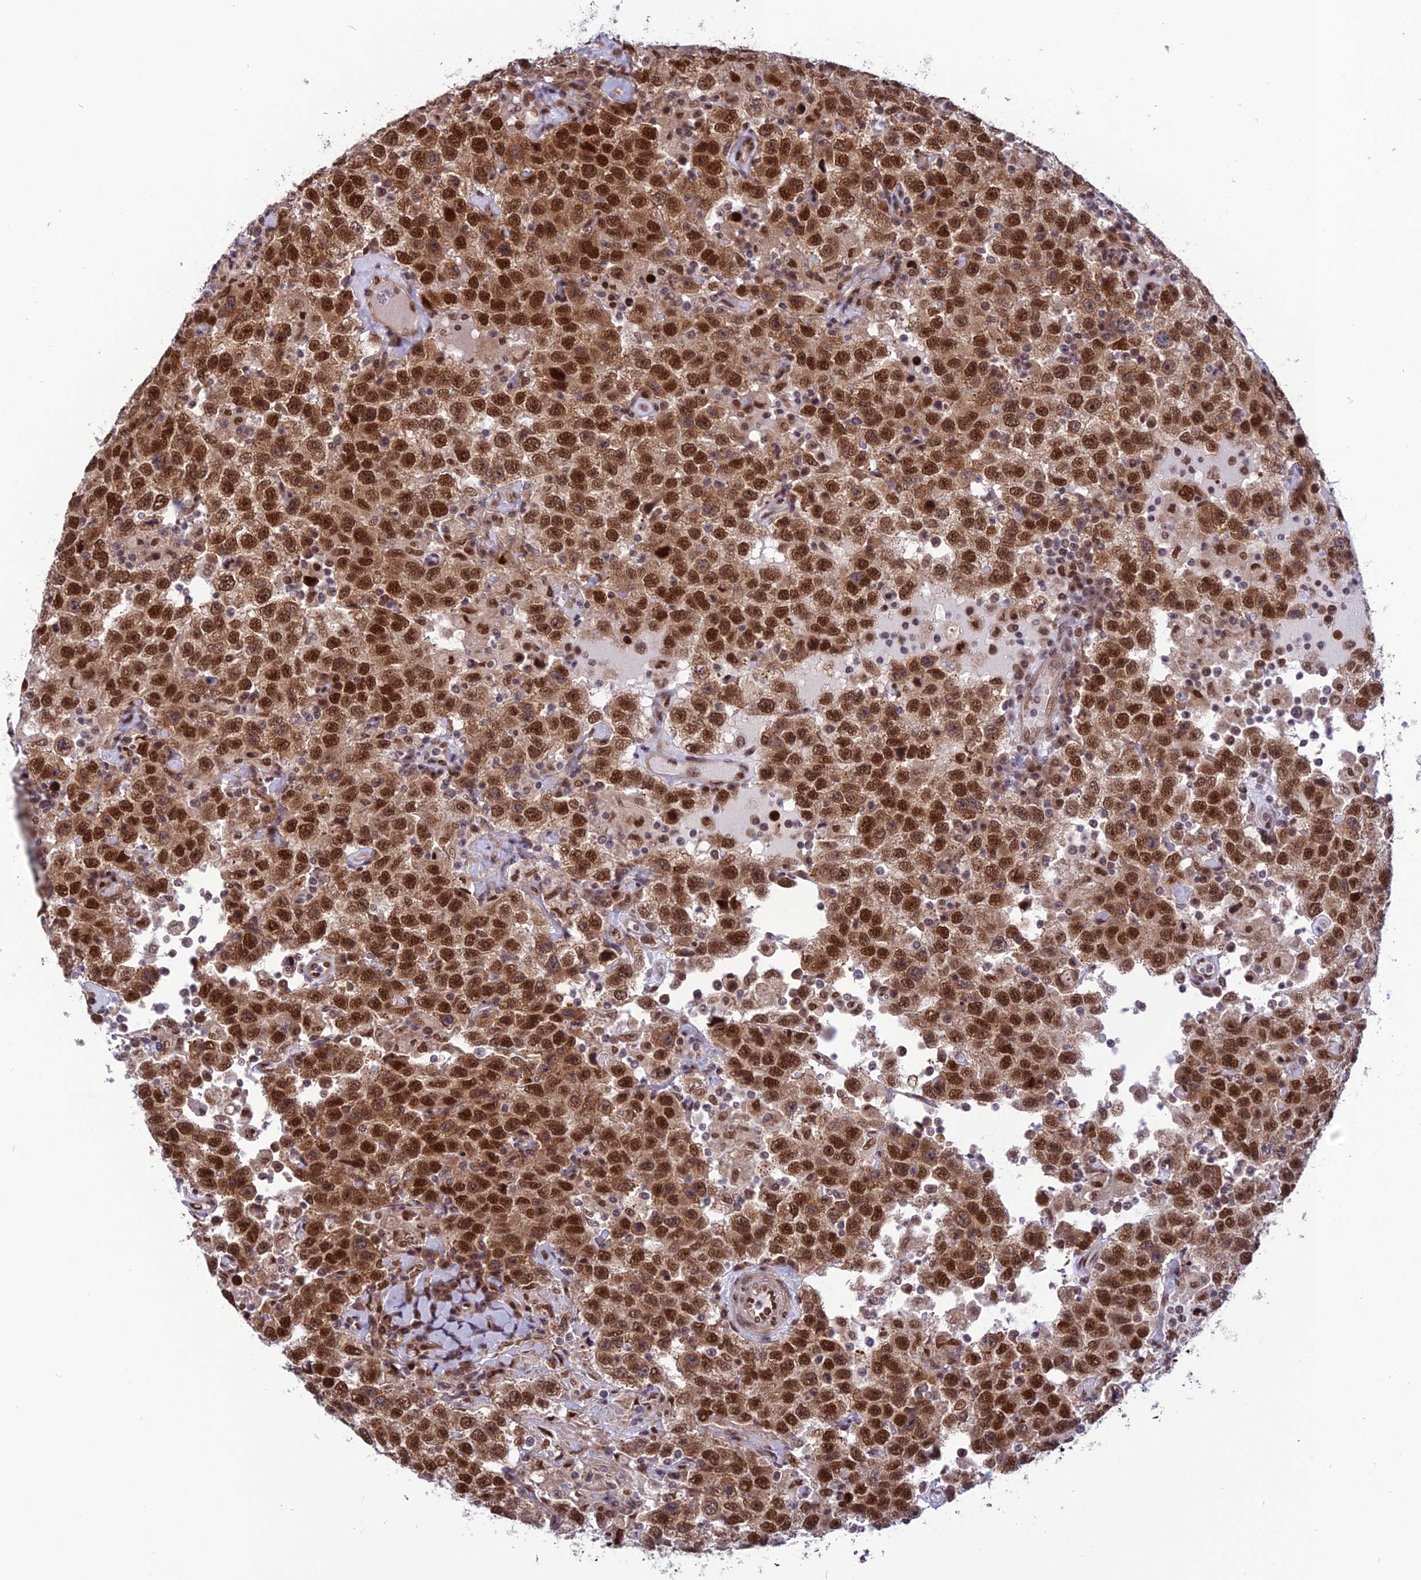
{"staining": {"intensity": "strong", "quantity": ">75%", "location": "cytoplasmic/membranous,nuclear"}, "tissue": "testis cancer", "cell_type": "Tumor cells", "image_type": "cancer", "snomed": [{"axis": "morphology", "description": "Seminoma, NOS"}, {"axis": "topography", "description": "Testis"}], "caption": "Testis cancer (seminoma) tissue demonstrates strong cytoplasmic/membranous and nuclear positivity in approximately >75% of tumor cells, visualized by immunohistochemistry.", "gene": "RTRAF", "patient": {"sex": "male", "age": 41}}